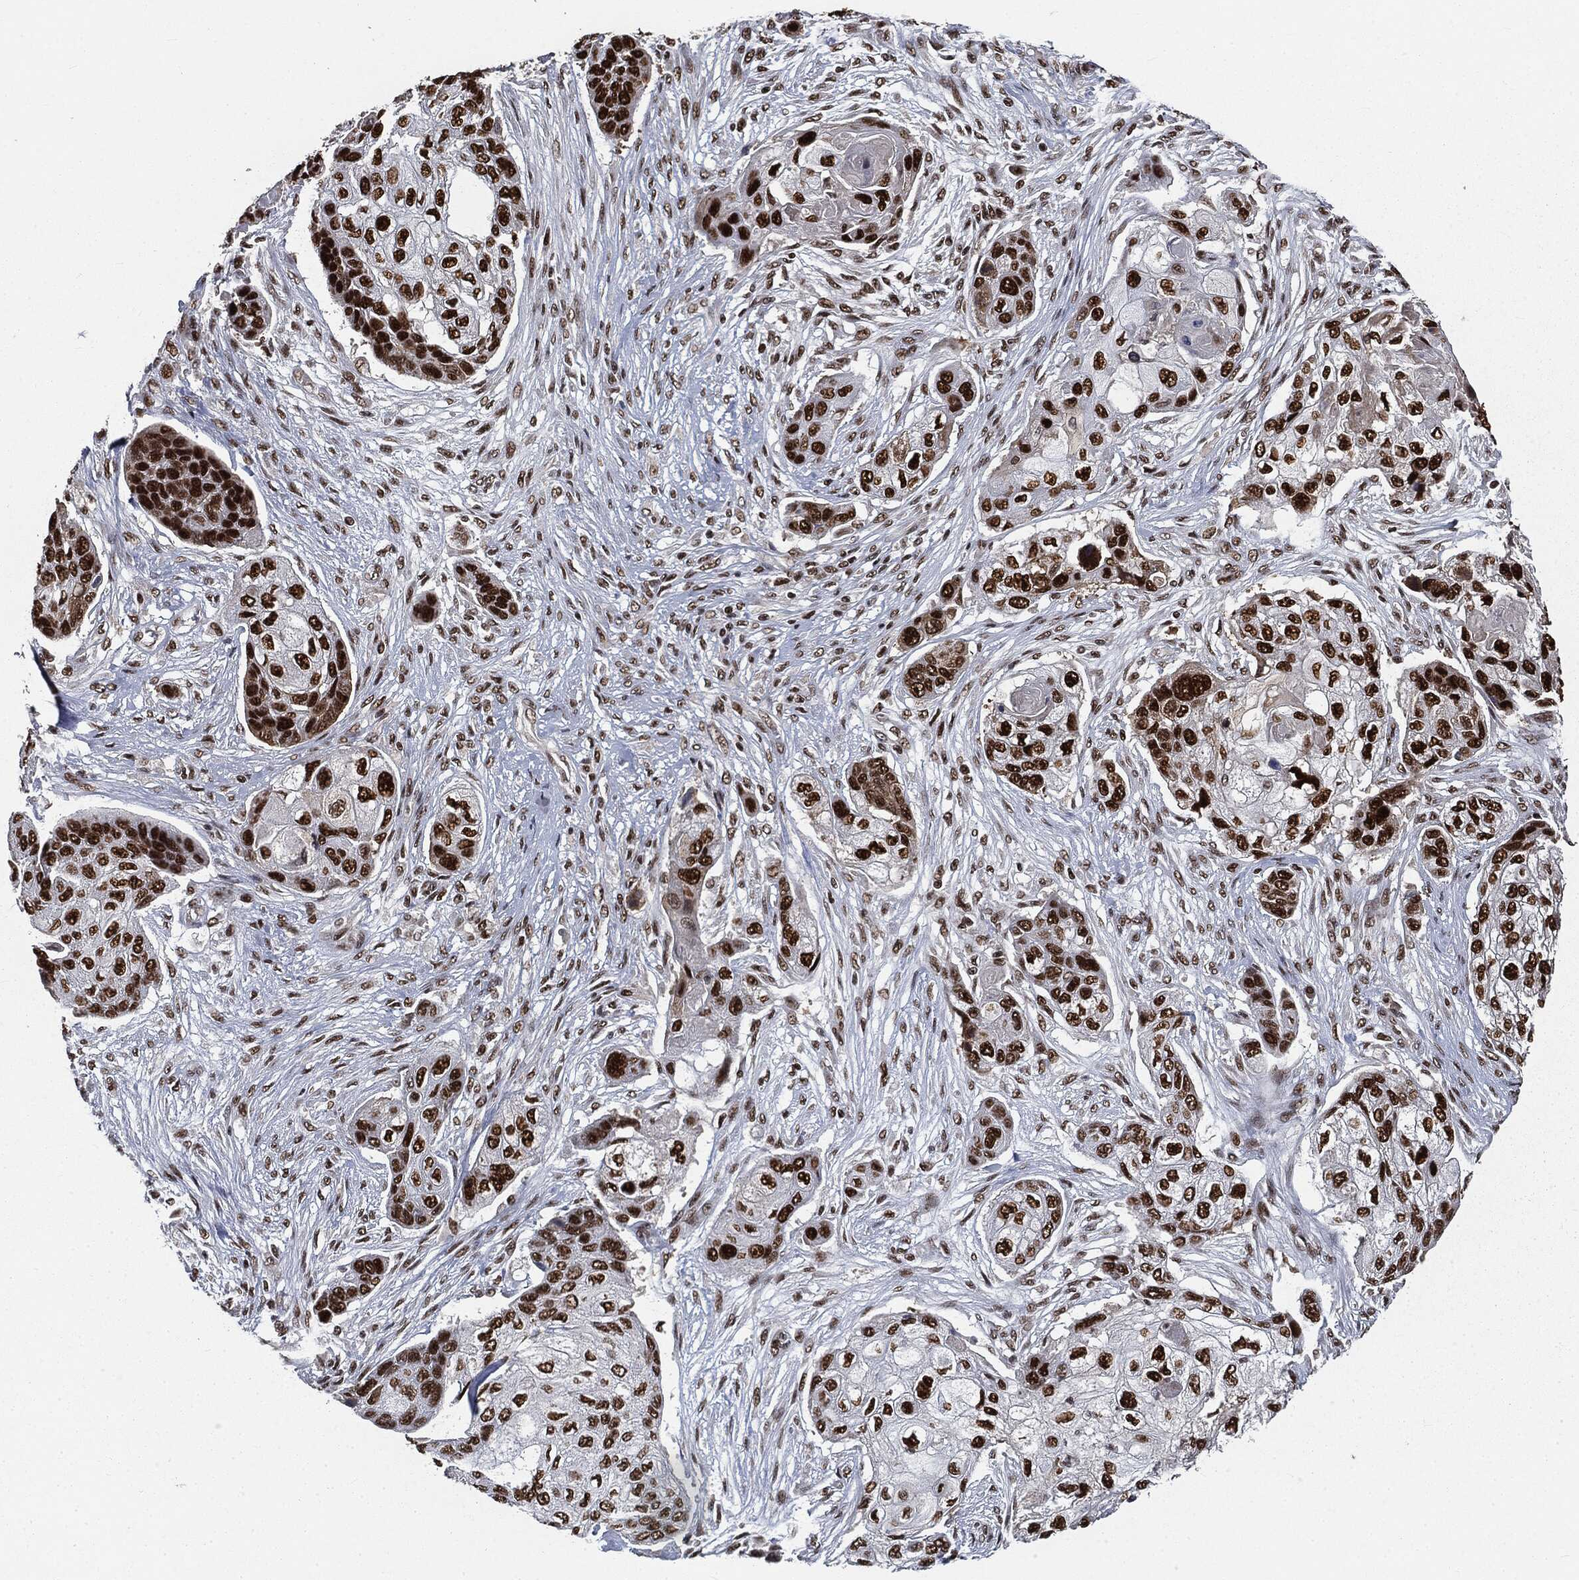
{"staining": {"intensity": "strong", "quantity": ">75%", "location": "nuclear"}, "tissue": "lung cancer", "cell_type": "Tumor cells", "image_type": "cancer", "snomed": [{"axis": "morphology", "description": "Squamous cell carcinoma, NOS"}, {"axis": "topography", "description": "Lung"}], "caption": "Immunohistochemical staining of human lung cancer (squamous cell carcinoma) displays strong nuclear protein staining in about >75% of tumor cells.", "gene": "DPH2", "patient": {"sex": "male", "age": 69}}